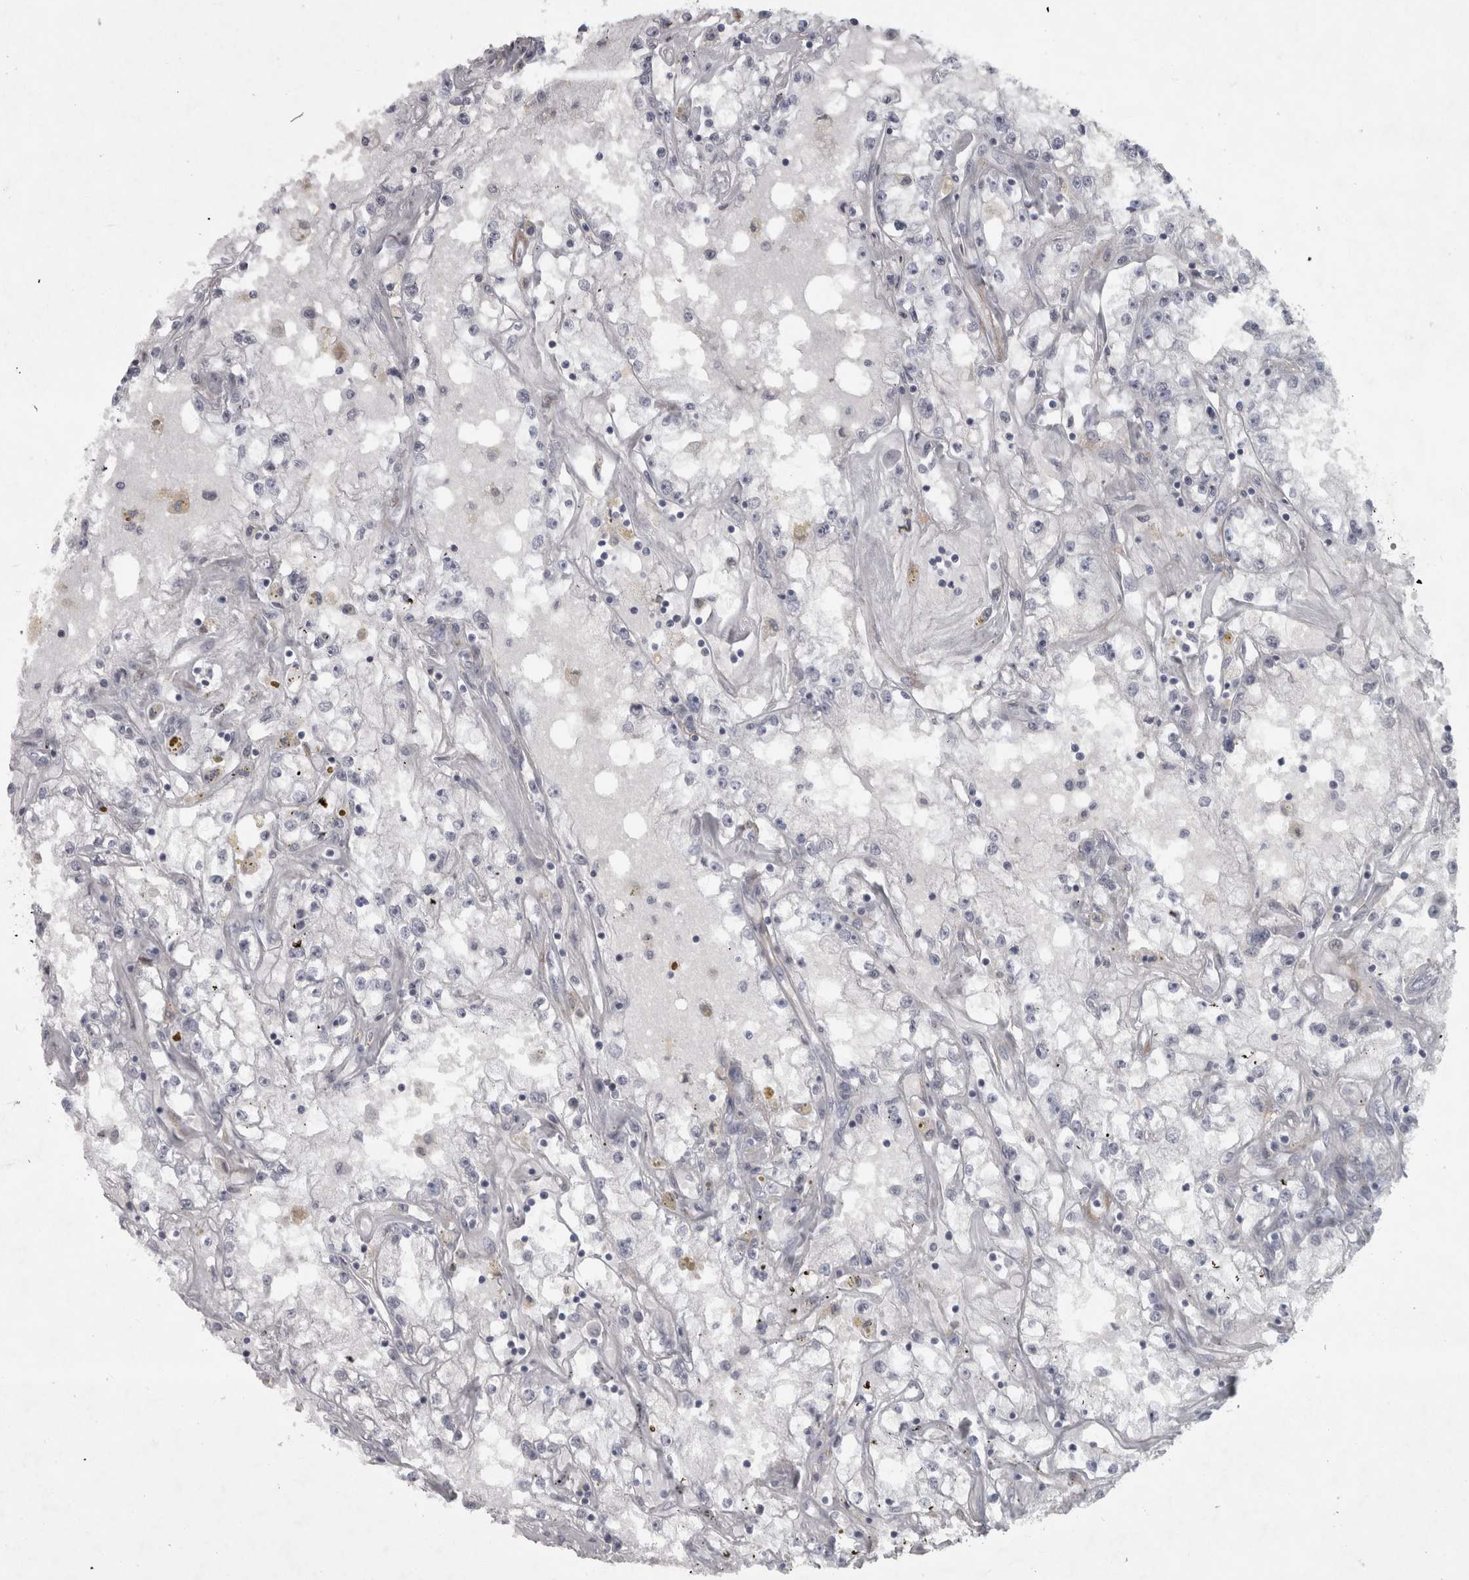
{"staining": {"intensity": "negative", "quantity": "none", "location": "none"}, "tissue": "renal cancer", "cell_type": "Tumor cells", "image_type": "cancer", "snomed": [{"axis": "morphology", "description": "Adenocarcinoma, NOS"}, {"axis": "topography", "description": "Kidney"}], "caption": "Tumor cells show no significant protein positivity in adenocarcinoma (renal).", "gene": "PPP1R12B", "patient": {"sex": "male", "age": 56}}